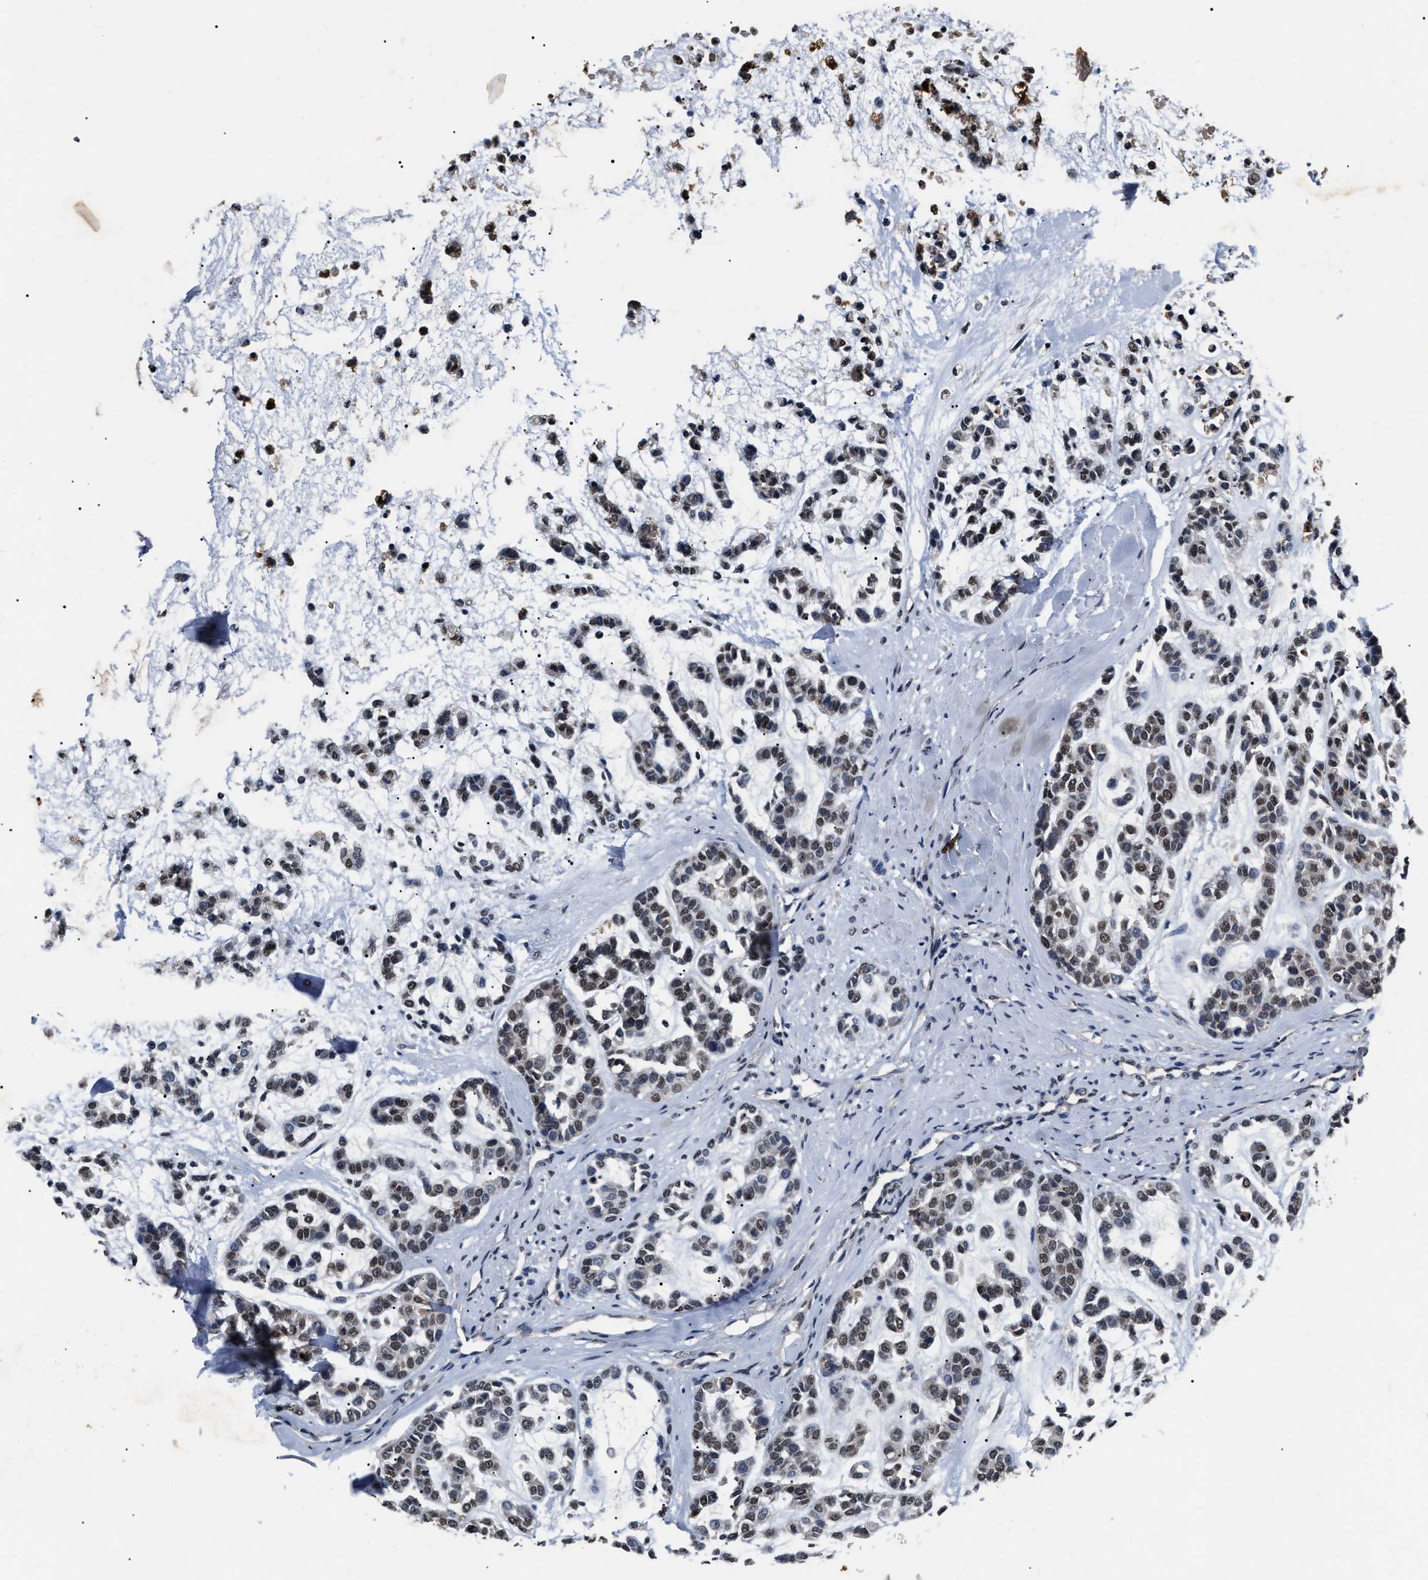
{"staining": {"intensity": "weak", "quantity": ">75%", "location": "nuclear"}, "tissue": "head and neck cancer", "cell_type": "Tumor cells", "image_type": "cancer", "snomed": [{"axis": "morphology", "description": "Adenocarcinoma, NOS"}, {"axis": "morphology", "description": "Adenoma, NOS"}, {"axis": "topography", "description": "Head-Neck"}], "caption": "The immunohistochemical stain shows weak nuclear positivity in tumor cells of head and neck cancer tissue.", "gene": "ANP32E", "patient": {"sex": "female", "age": 55}}